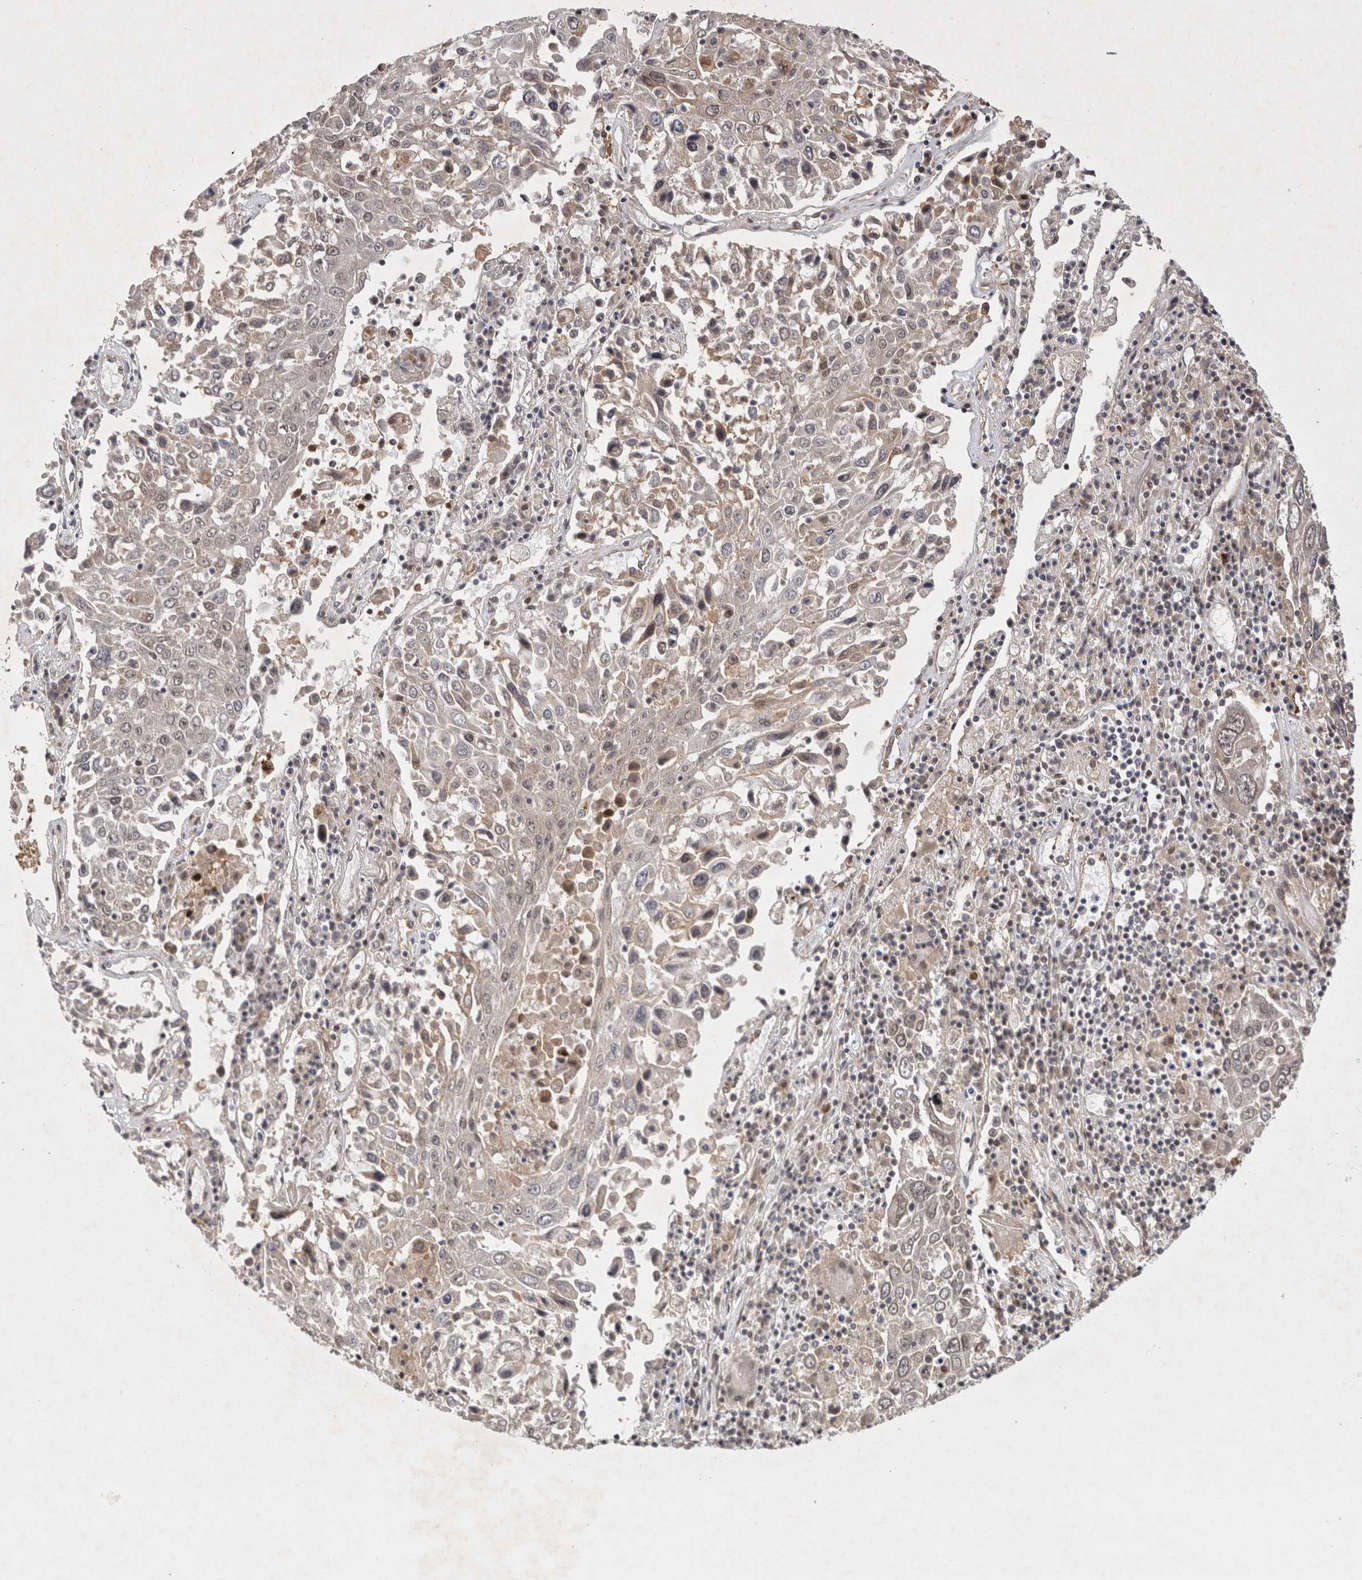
{"staining": {"intensity": "weak", "quantity": "<25%", "location": "nuclear"}, "tissue": "lung cancer", "cell_type": "Tumor cells", "image_type": "cancer", "snomed": [{"axis": "morphology", "description": "Squamous cell carcinoma, NOS"}, {"axis": "topography", "description": "Lung"}], "caption": "A high-resolution photomicrograph shows immunohistochemistry staining of lung cancer, which exhibits no significant staining in tumor cells.", "gene": "ZNF318", "patient": {"sex": "male", "age": 65}}